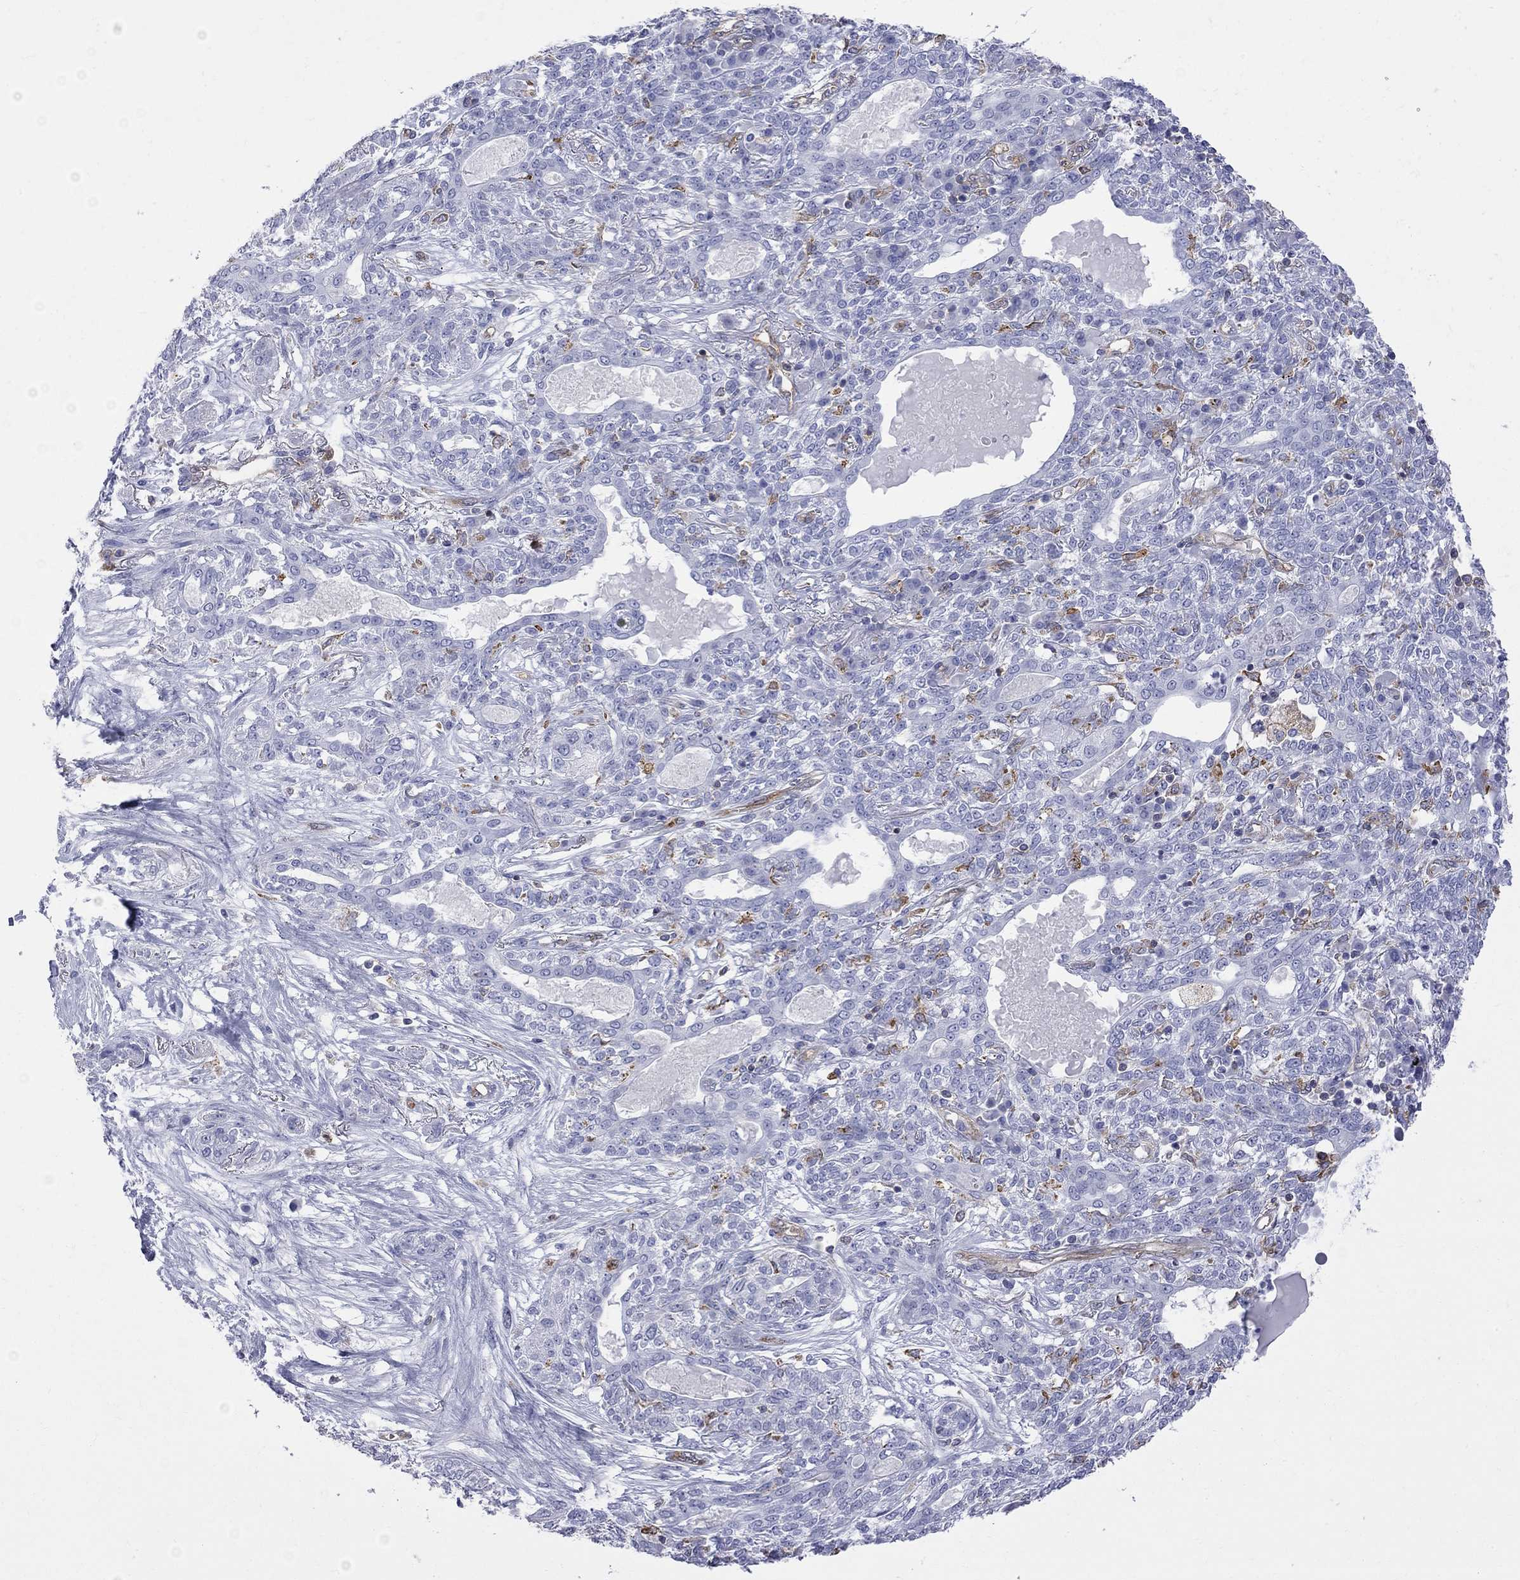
{"staining": {"intensity": "negative", "quantity": "none", "location": "none"}, "tissue": "lung cancer", "cell_type": "Tumor cells", "image_type": "cancer", "snomed": [{"axis": "morphology", "description": "Squamous cell carcinoma, NOS"}, {"axis": "topography", "description": "Lung"}], "caption": "Immunohistochemistry (IHC) histopathology image of squamous cell carcinoma (lung) stained for a protein (brown), which shows no expression in tumor cells.", "gene": "ABI3", "patient": {"sex": "female", "age": 70}}